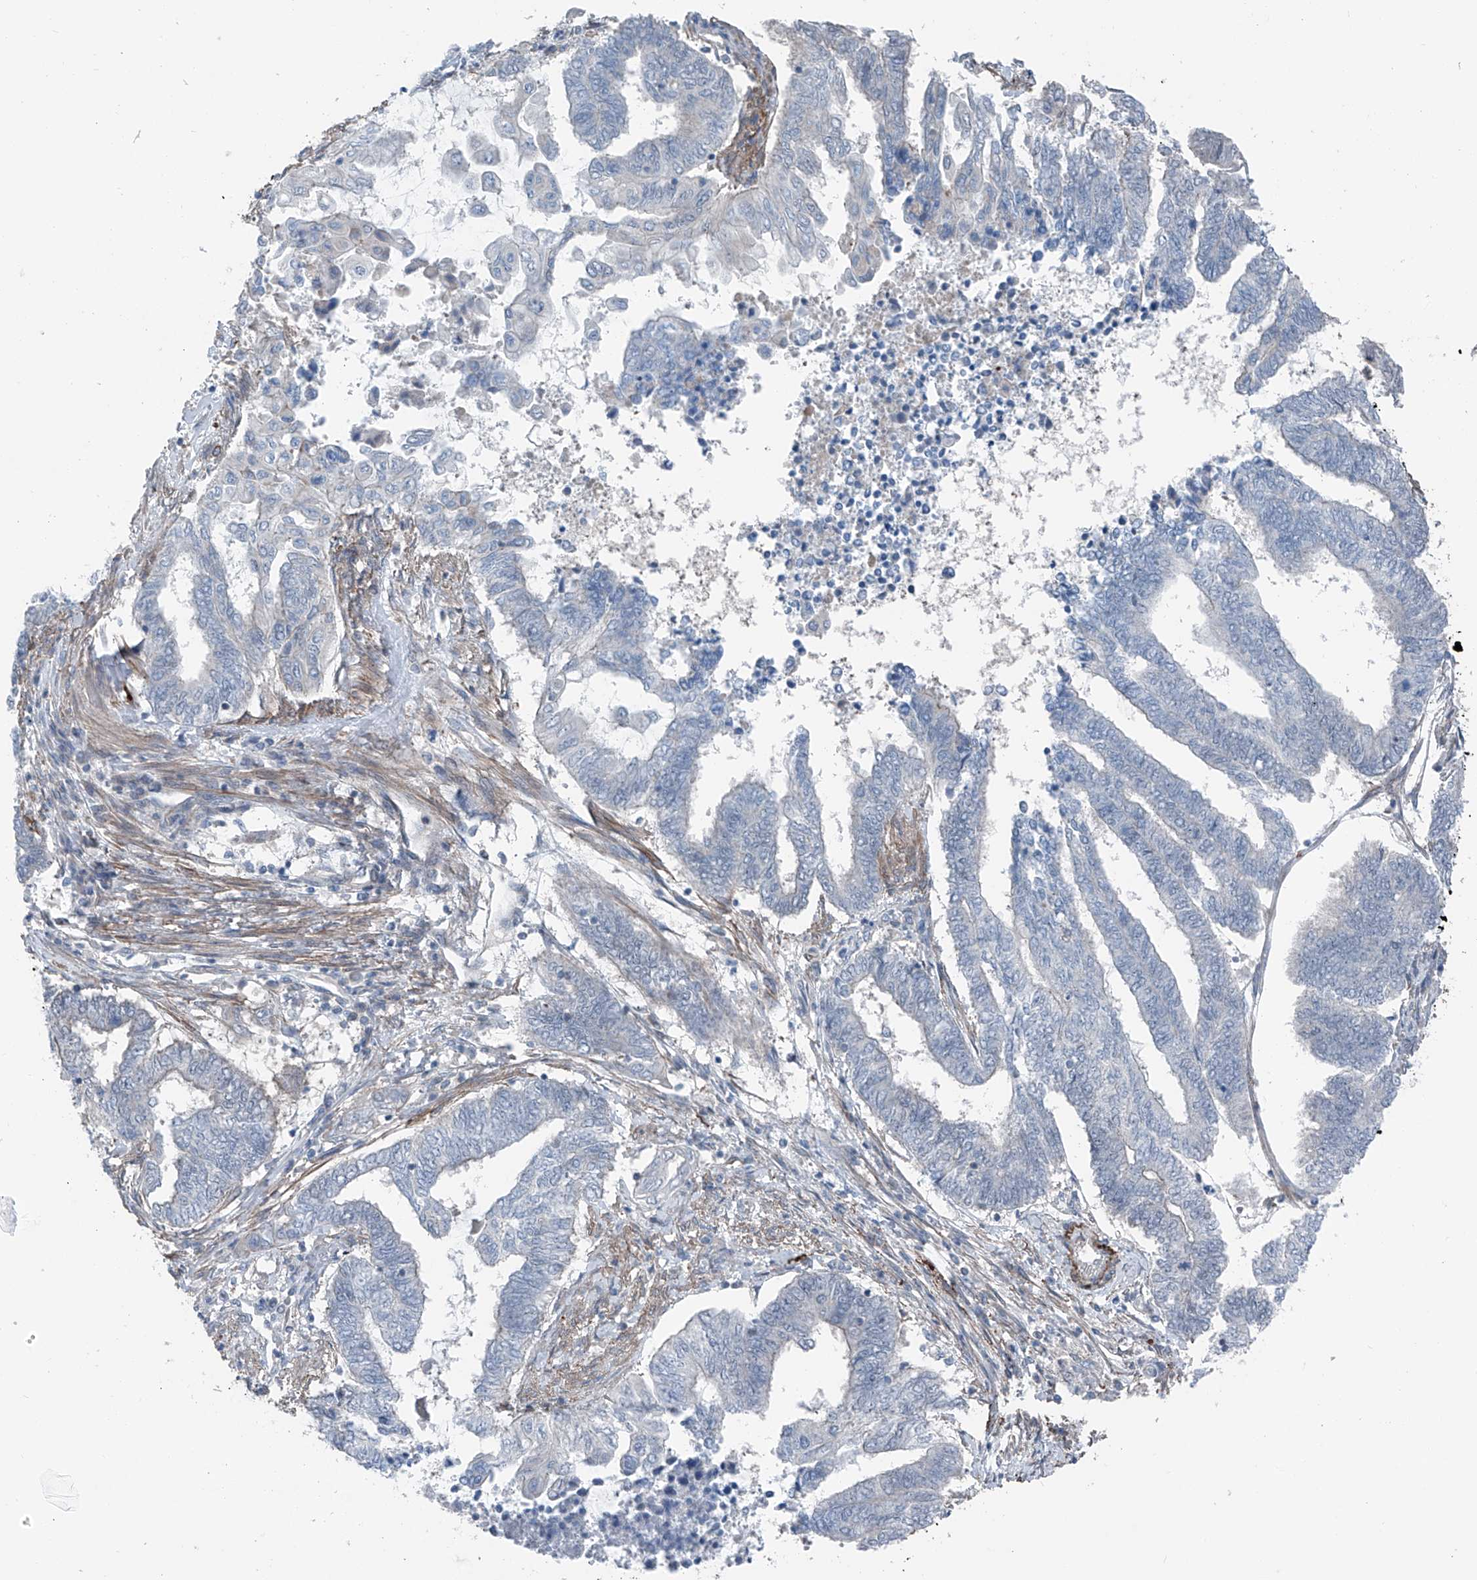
{"staining": {"intensity": "negative", "quantity": "none", "location": "none"}, "tissue": "endometrial cancer", "cell_type": "Tumor cells", "image_type": "cancer", "snomed": [{"axis": "morphology", "description": "Adenocarcinoma, NOS"}, {"axis": "topography", "description": "Uterus"}, {"axis": "topography", "description": "Endometrium"}], "caption": "The photomicrograph shows no staining of tumor cells in endometrial cancer. (DAB (3,3'-diaminobenzidine) immunohistochemistry, high magnification).", "gene": "HSPB11", "patient": {"sex": "female", "age": 70}}